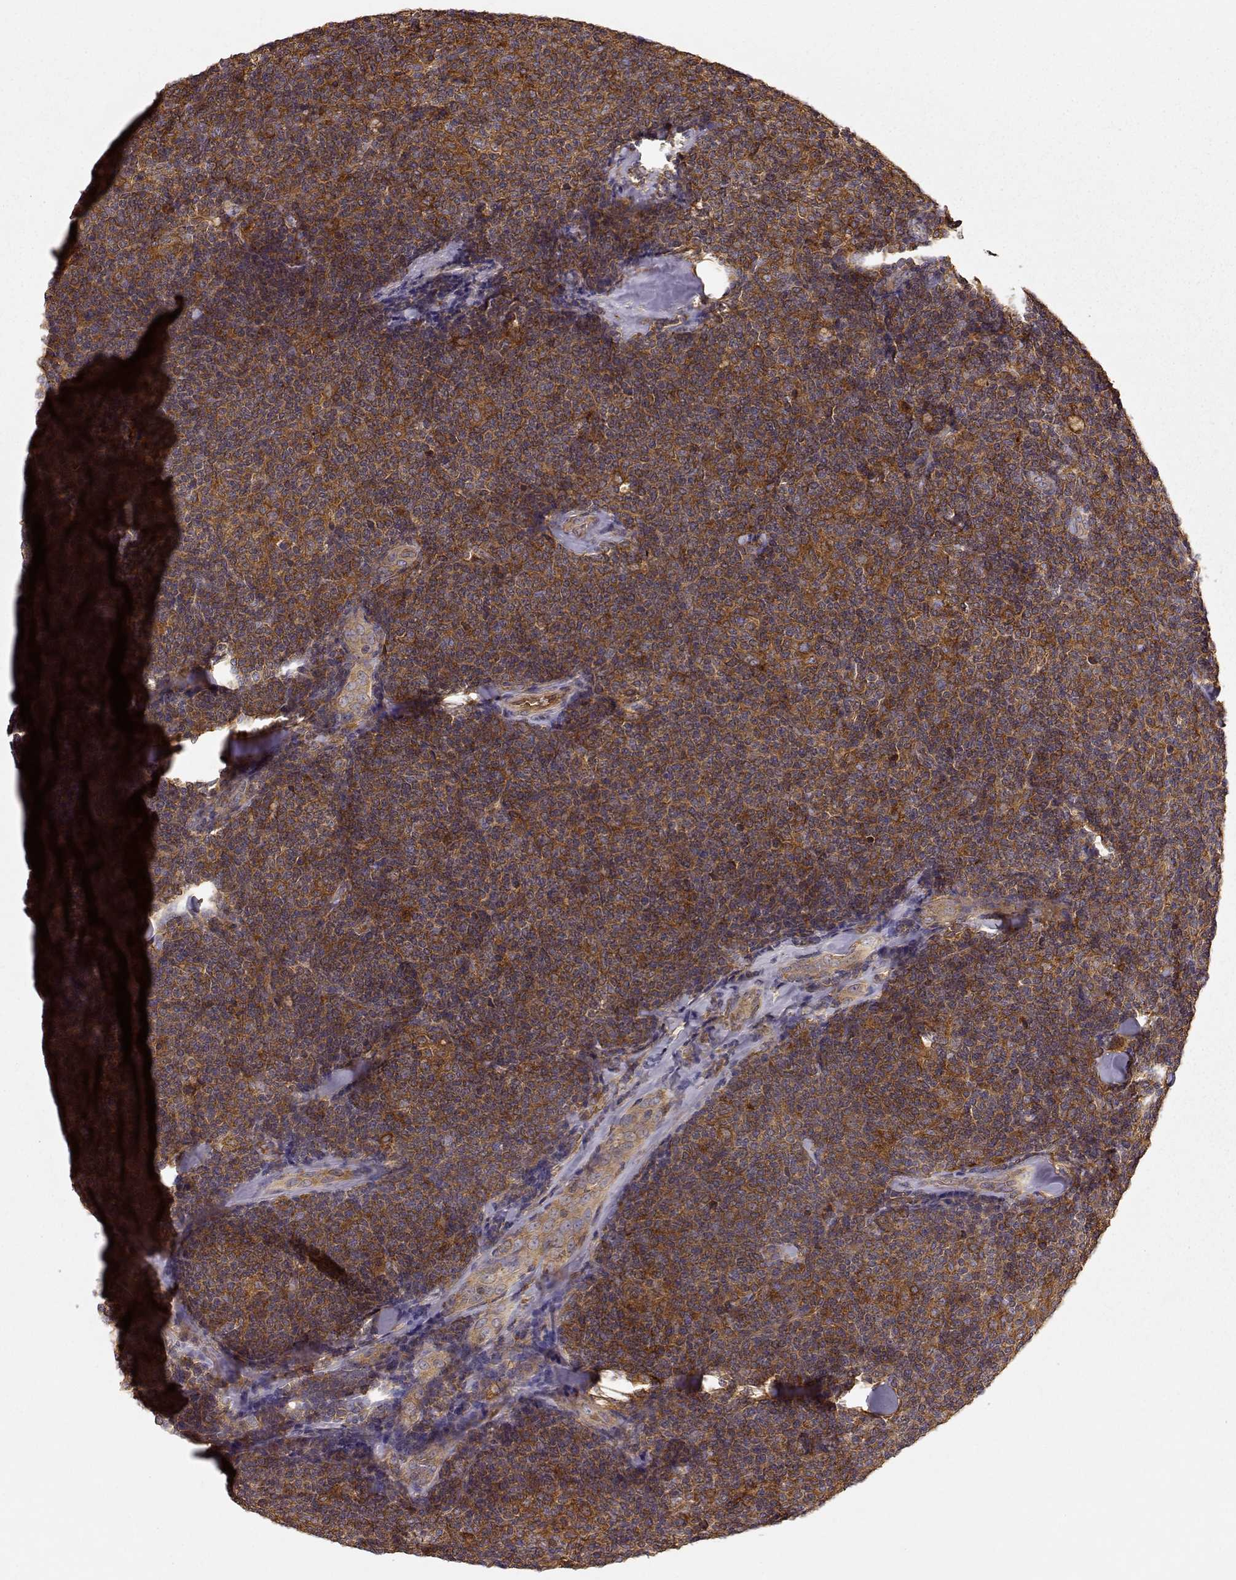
{"staining": {"intensity": "strong", "quantity": ">75%", "location": "cytoplasmic/membranous"}, "tissue": "lymphoma", "cell_type": "Tumor cells", "image_type": "cancer", "snomed": [{"axis": "morphology", "description": "Malignant lymphoma, non-Hodgkin's type, Low grade"}, {"axis": "topography", "description": "Lymph node"}], "caption": "Immunohistochemistry micrograph of malignant lymphoma, non-Hodgkin's type (low-grade) stained for a protein (brown), which displays high levels of strong cytoplasmic/membranous expression in about >75% of tumor cells.", "gene": "ARHGEF2", "patient": {"sex": "female", "age": 56}}